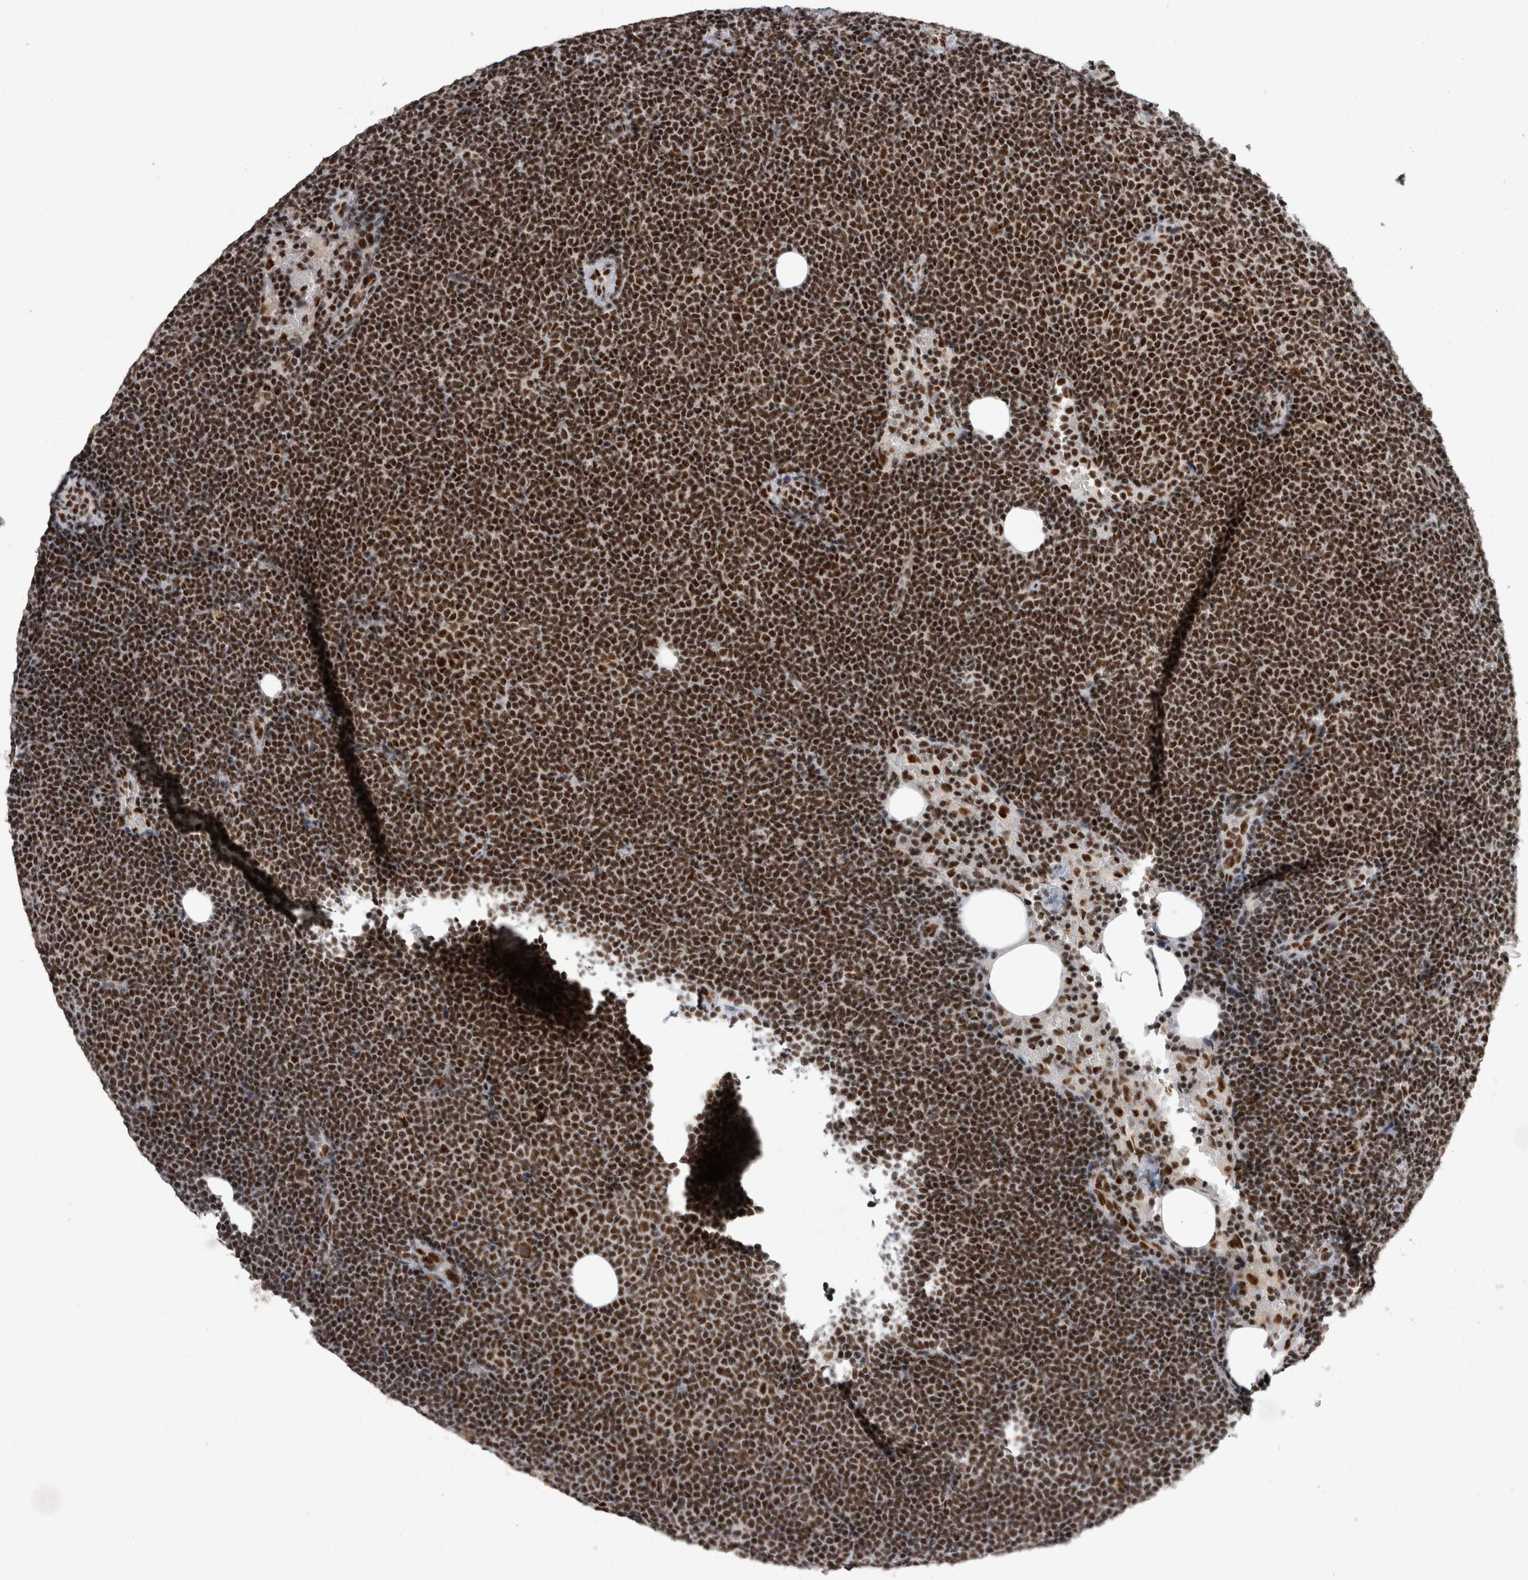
{"staining": {"intensity": "strong", "quantity": ">75%", "location": "nuclear"}, "tissue": "lymphoma", "cell_type": "Tumor cells", "image_type": "cancer", "snomed": [{"axis": "morphology", "description": "Malignant lymphoma, non-Hodgkin's type, Low grade"}, {"axis": "topography", "description": "Lymph node"}], "caption": "Protein staining displays strong nuclear staining in approximately >75% of tumor cells in lymphoma.", "gene": "SNRNP40", "patient": {"sex": "female", "age": 53}}